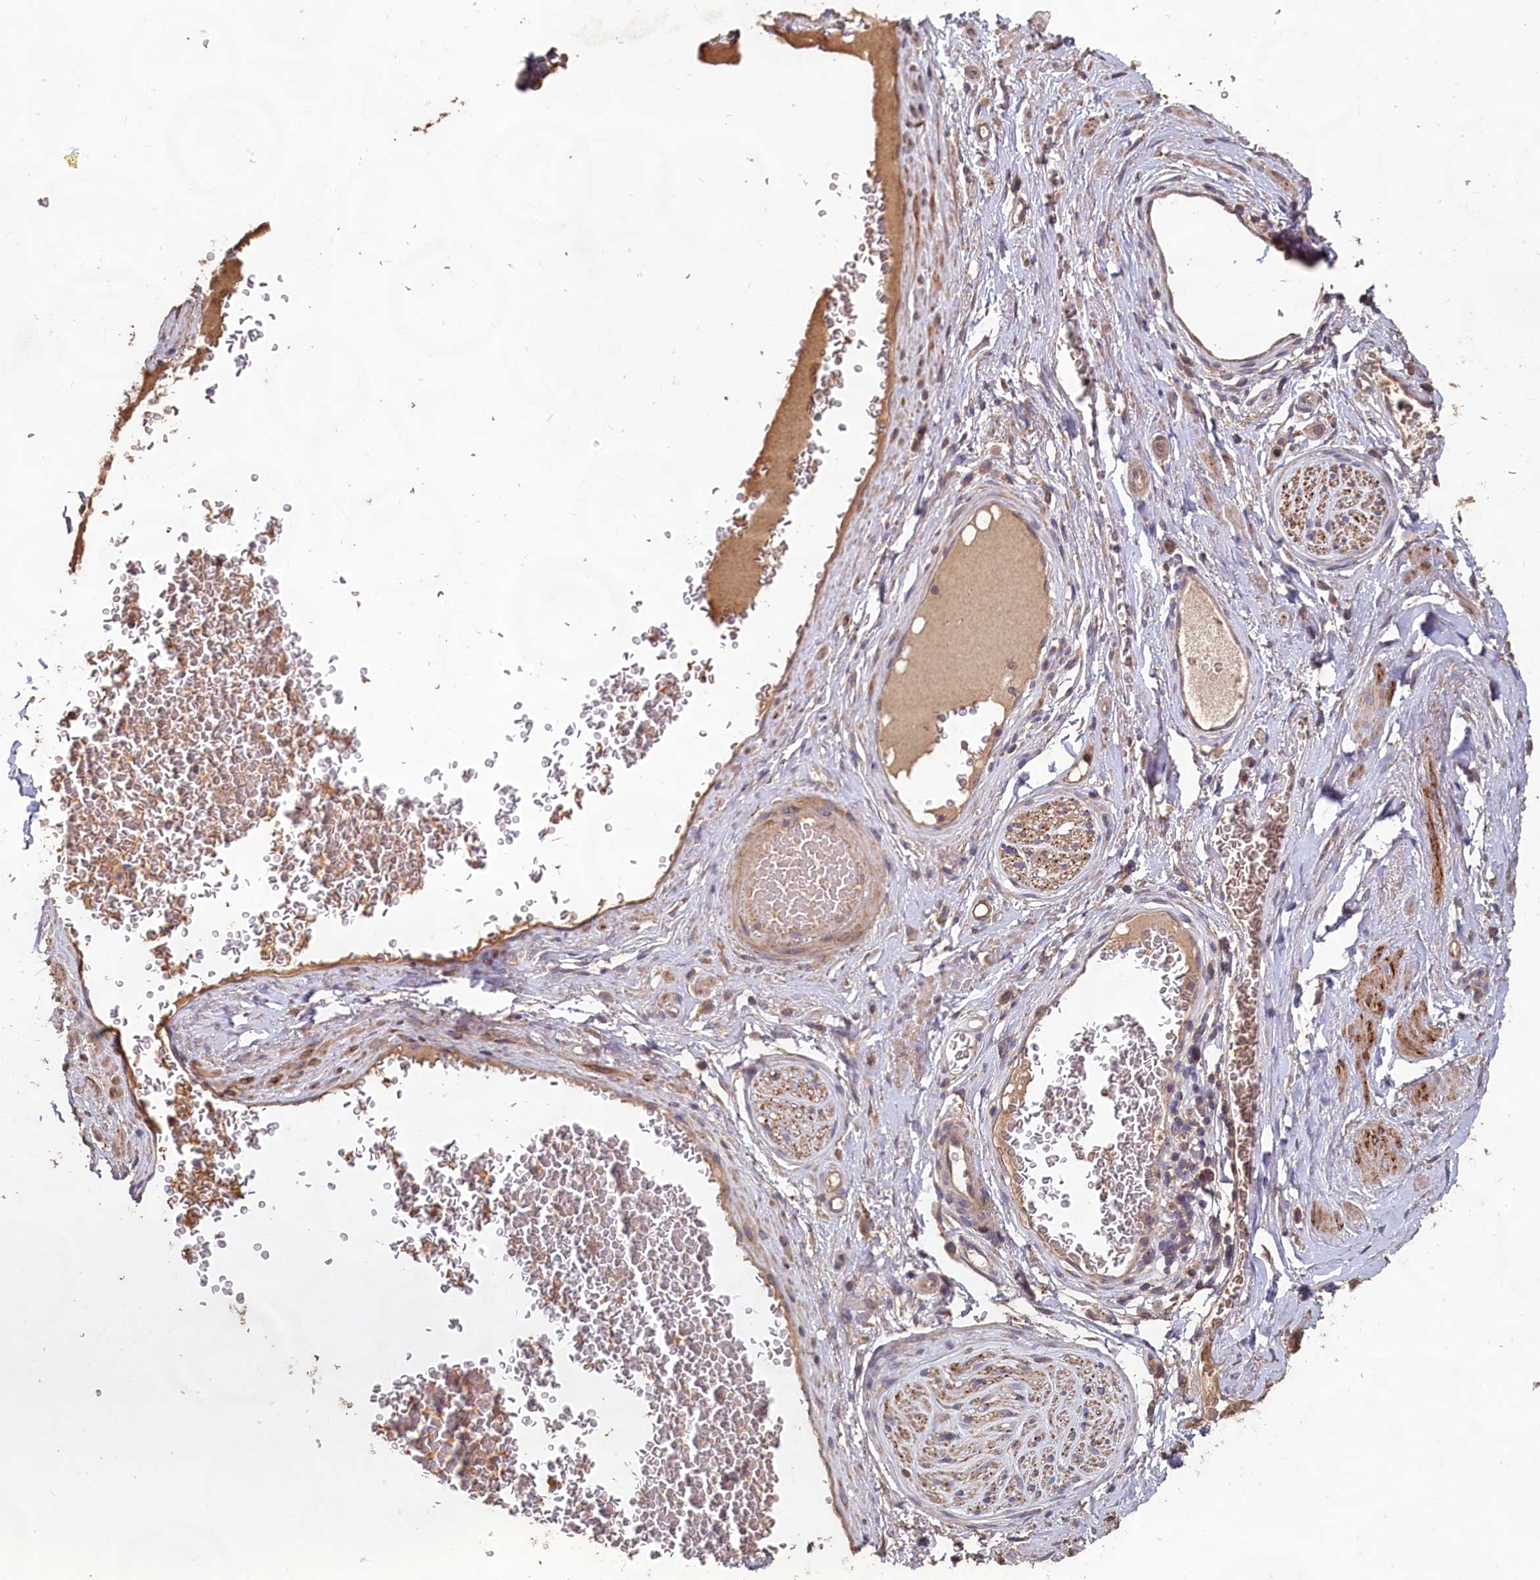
{"staining": {"intensity": "moderate", "quantity": "25%-75%", "location": "cytoplasmic/membranous"}, "tissue": "adipose tissue", "cell_type": "Adipocytes", "image_type": "normal", "snomed": [{"axis": "morphology", "description": "Normal tissue, NOS"}, {"axis": "morphology", "description": "Adenocarcinoma, NOS"}, {"axis": "topography", "description": "Rectum"}, {"axis": "topography", "description": "Vagina"}, {"axis": "topography", "description": "Peripheral nerve tissue"}], "caption": "Immunohistochemistry (DAB) staining of unremarkable adipose tissue reveals moderate cytoplasmic/membranous protein positivity in approximately 25%-75% of adipocytes.", "gene": "FUNDC1", "patient": {"sex": "female", "age": 71}}